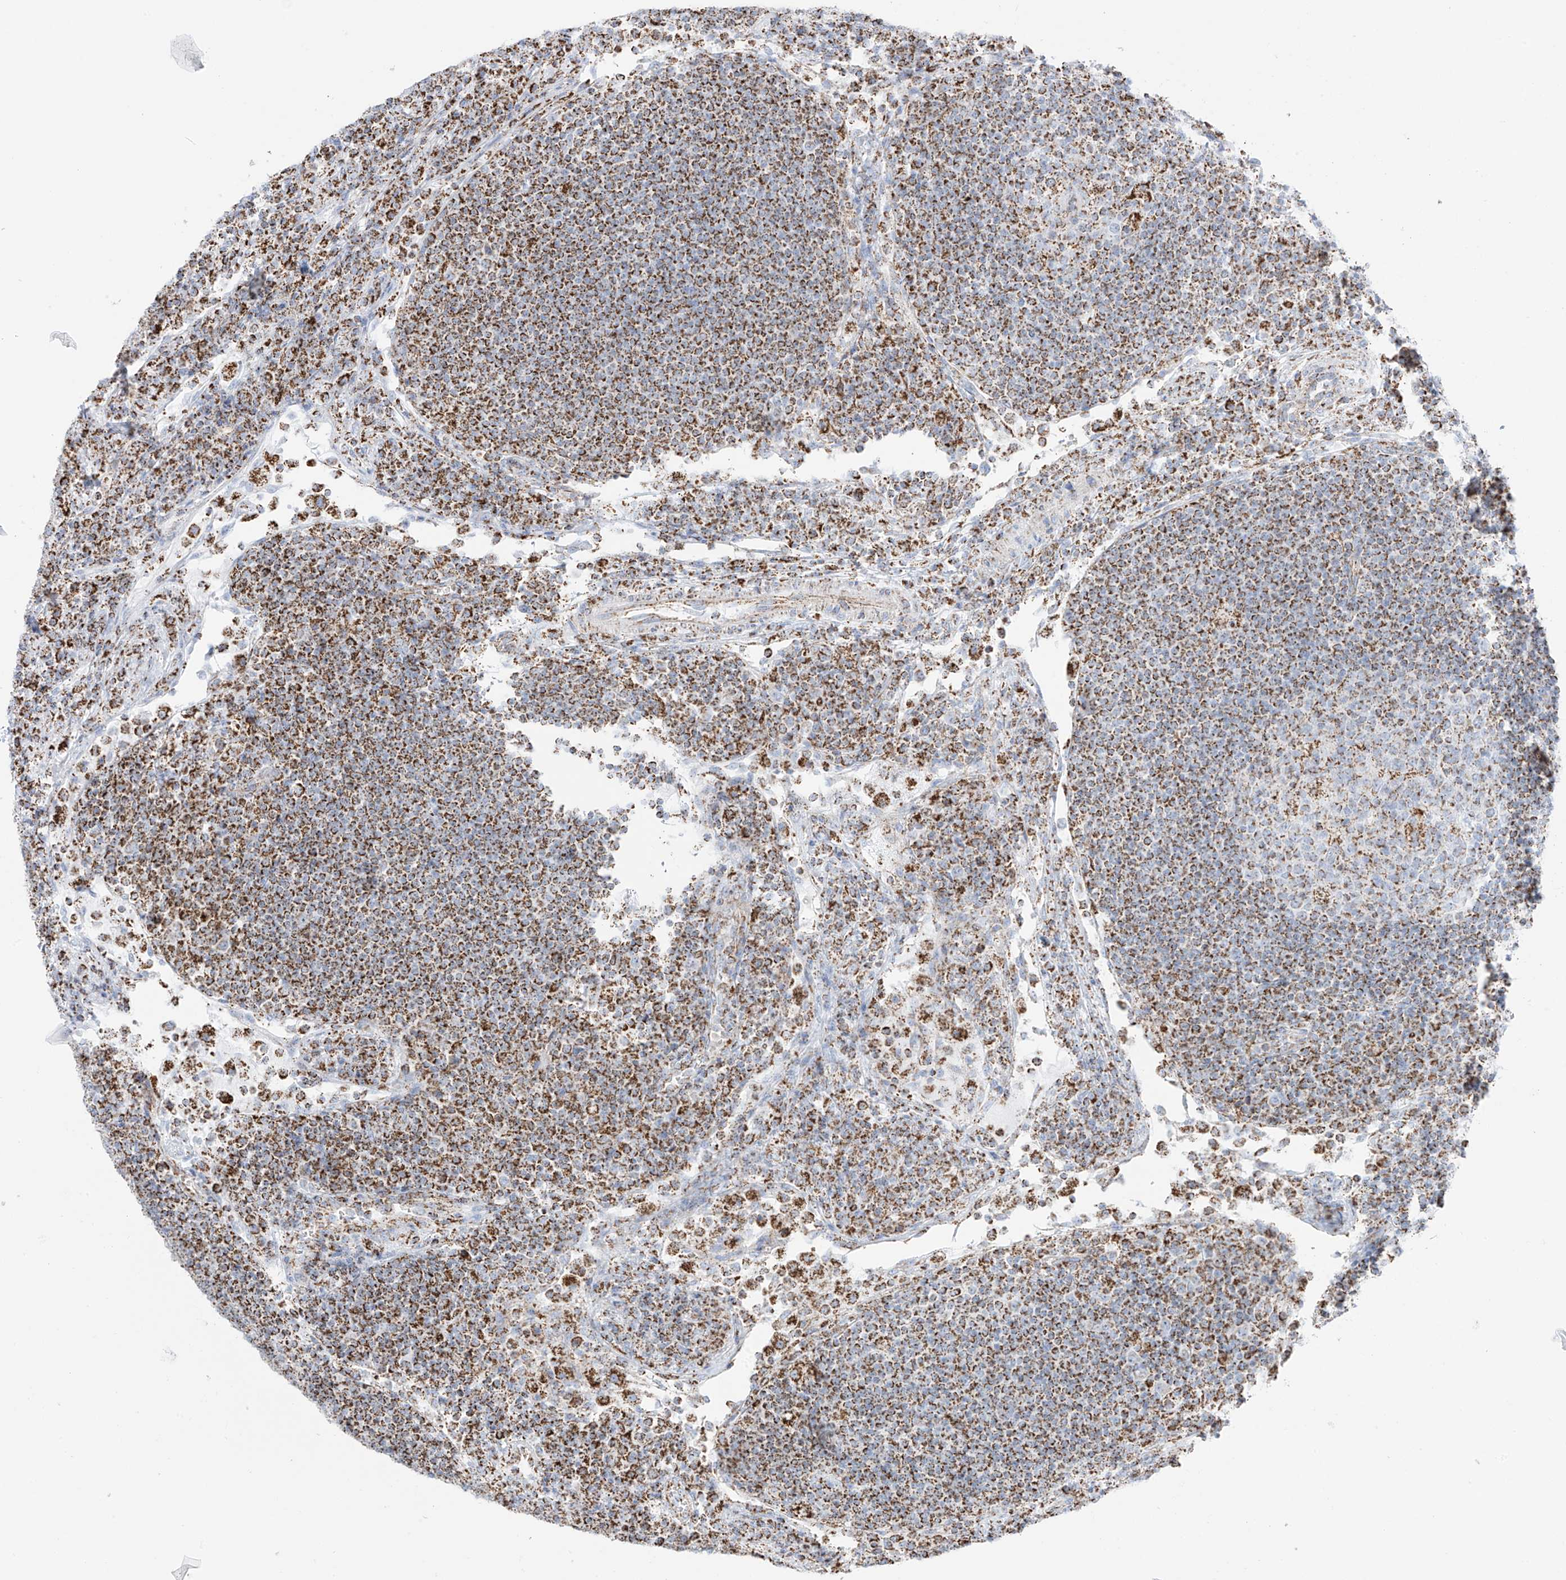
{"staining": {"intensity": "moderate", "quantity": ">75%", "location": "cytoplasmic/membranous"}, "tissue": "lymph node", "cell_type": "Germinal center cells", "image_type": "normal", "snomed": [{"axis": "morphology", "description": "Normal tissue, NOS"}, {"axis": "topography", "description": "Lymph node"}], "caption": "Protein analysis of unremarkable lymph node demonstrates moderate cytoplasmic/membranous expression in about >75% of germinal center cells.", "gene": "XKR3", "patient": {"sex": "female", "age": 53}}